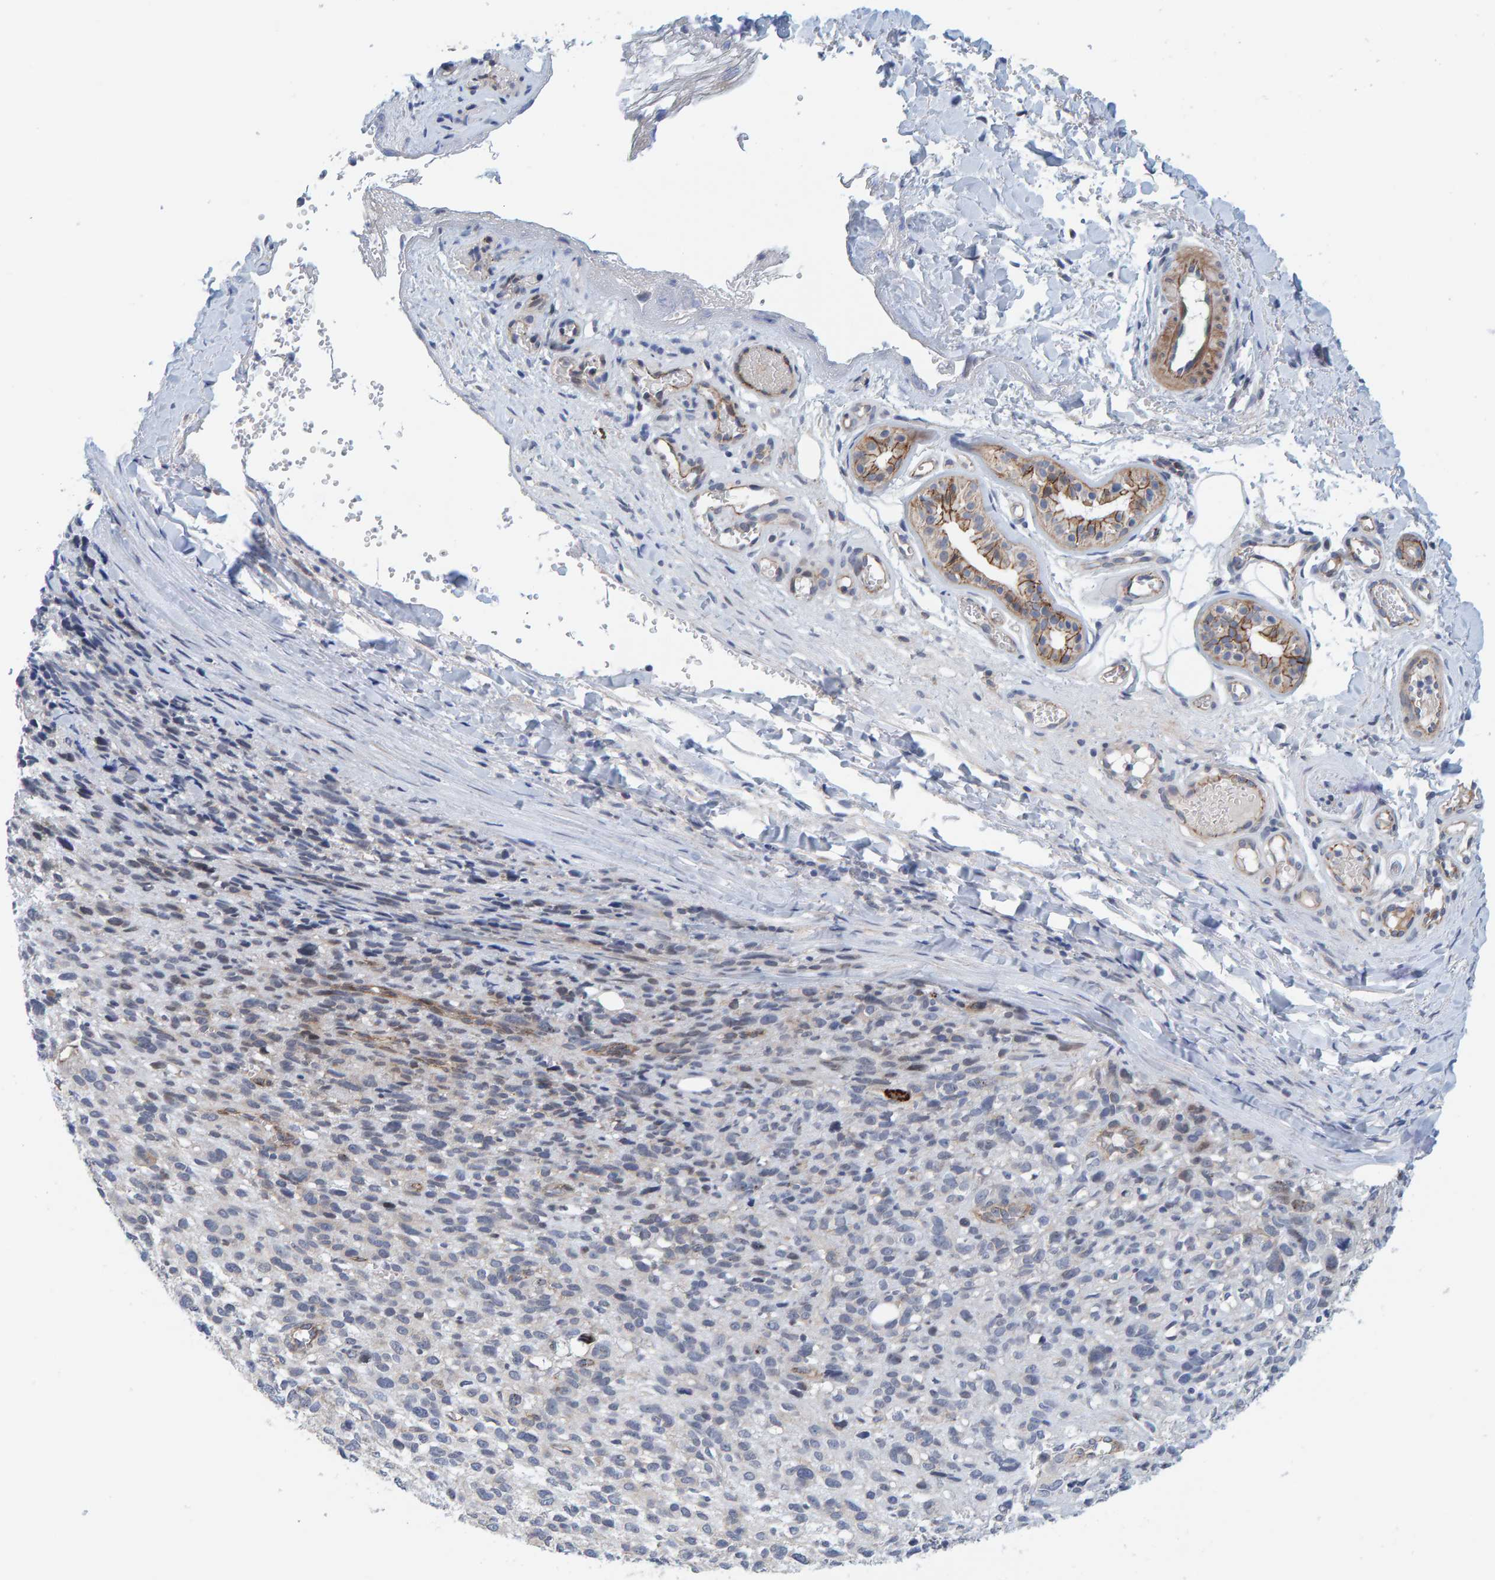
{"staining": {"intensity": "negative", "quantity": "none", "location": "none"}, "tissue": "melanoma", "cell_type": "Tumor cells", "image_type": "cancer", "snomed": [{"axis": "morphology", "description": "Malignant melanoma, NOS"}, {"axis": "topography", "description": "Skin"}], "caption": "Immunohistochemistry (IHC) of malignant melanoma displays no expression in tumor cells. (Stains: DAB (3,3'-diaminobenzidine) IHC with hematoxylin counter stain, Microscopy: brightfield microscopy at high magnification).", "gene": "KRBA2", "patient": {"sex": "female", "age": 55}}